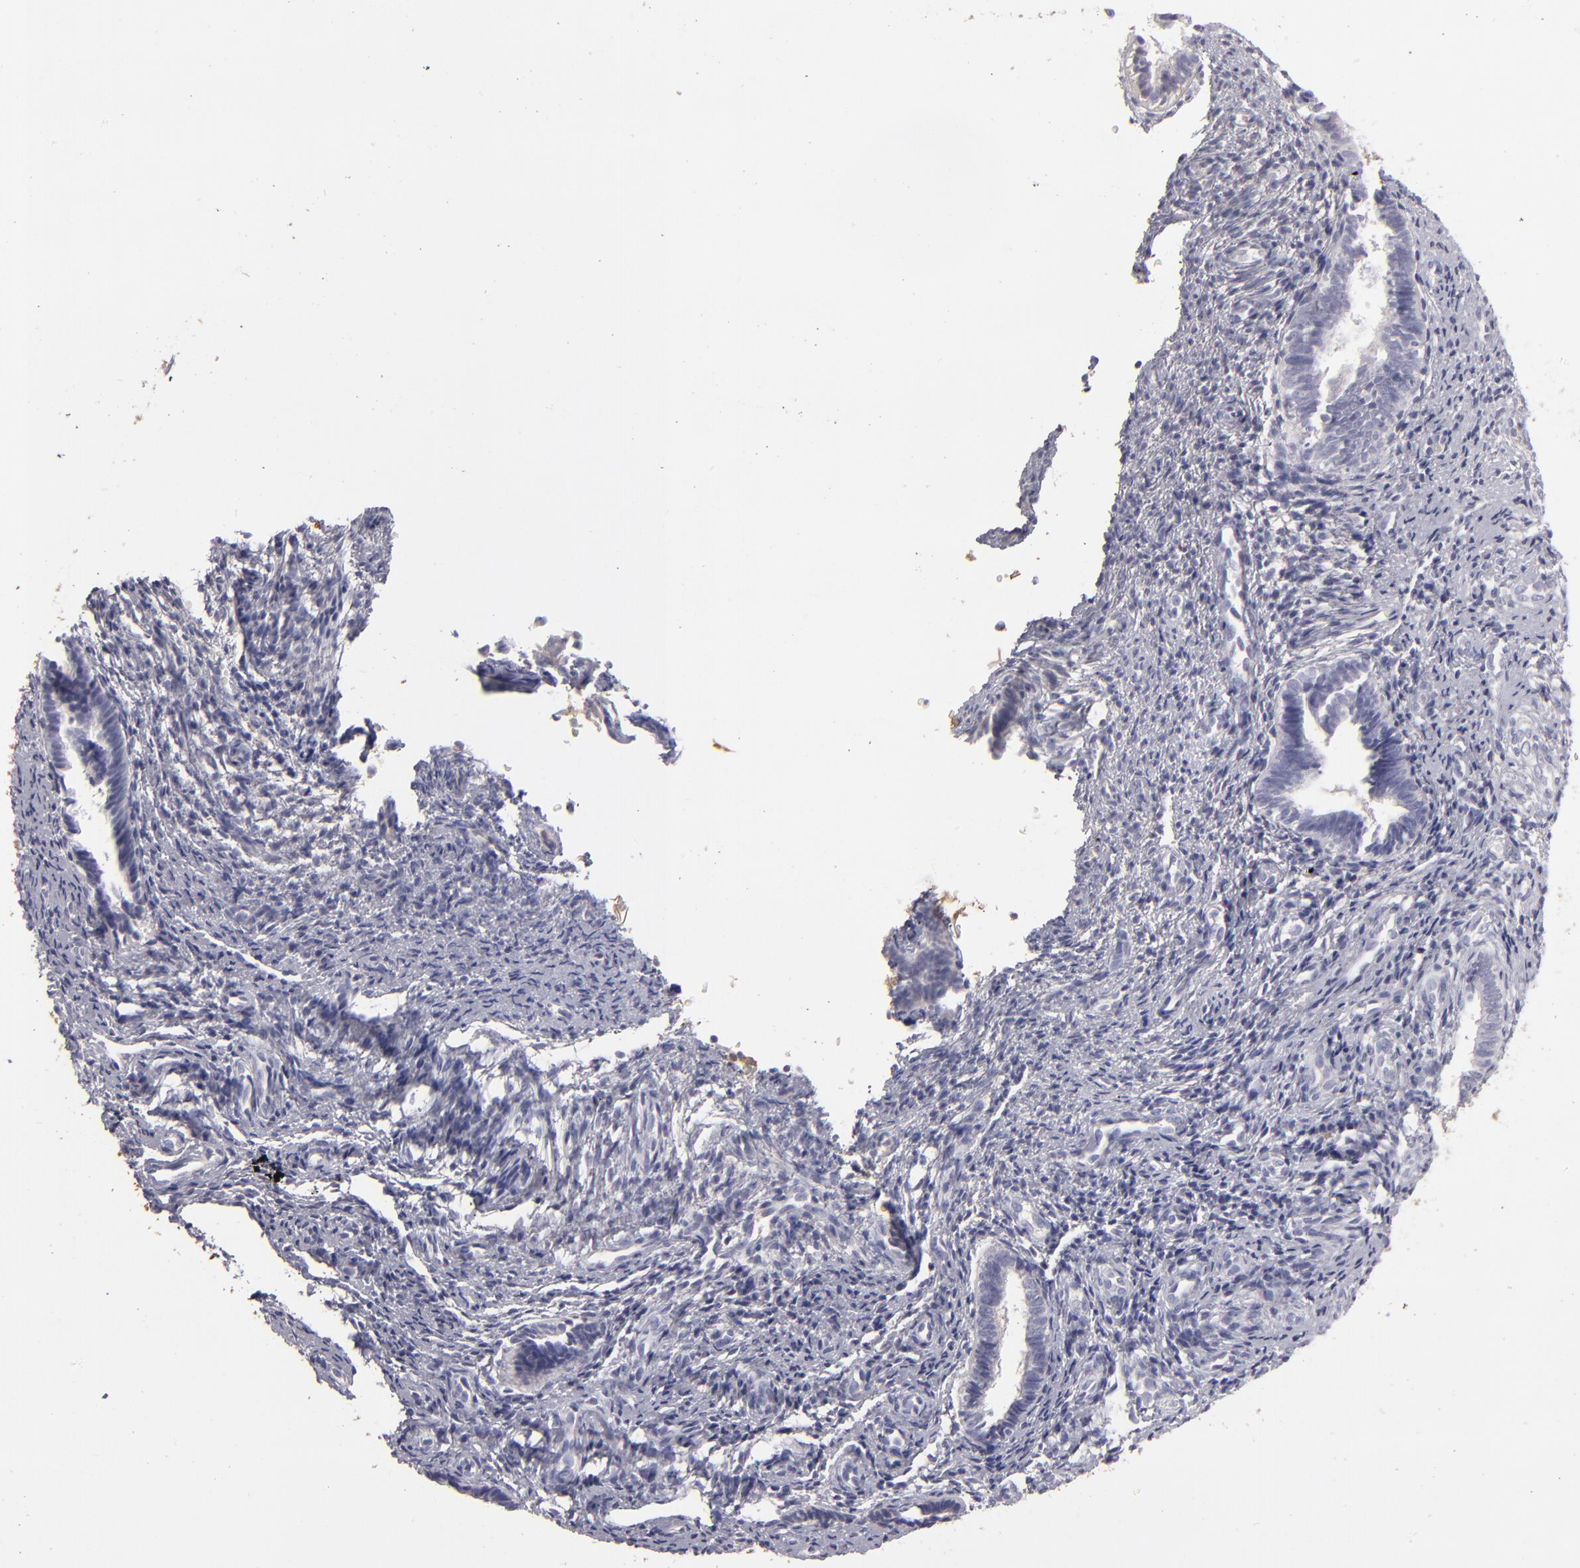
{"staining": {"intensity": "weak", "quantity": "<25%", "location": "cytoplasmic/membranous"}, "tissue": "endometrium", "cell_type": "Cells in endometrial stroma", "image_type": "normal", "snomed": [{"axis": "morphology", "description": "Normal tissue, NOS"}, {"axis": "topography", "description": "Endometrium"}], "caption": "Micrograph shows no significant protein staining in cells in endometrial stroma of unremarkable endometrium.", "gene": "ABCC4", "patient": {"sex": "female", "age": 27}}